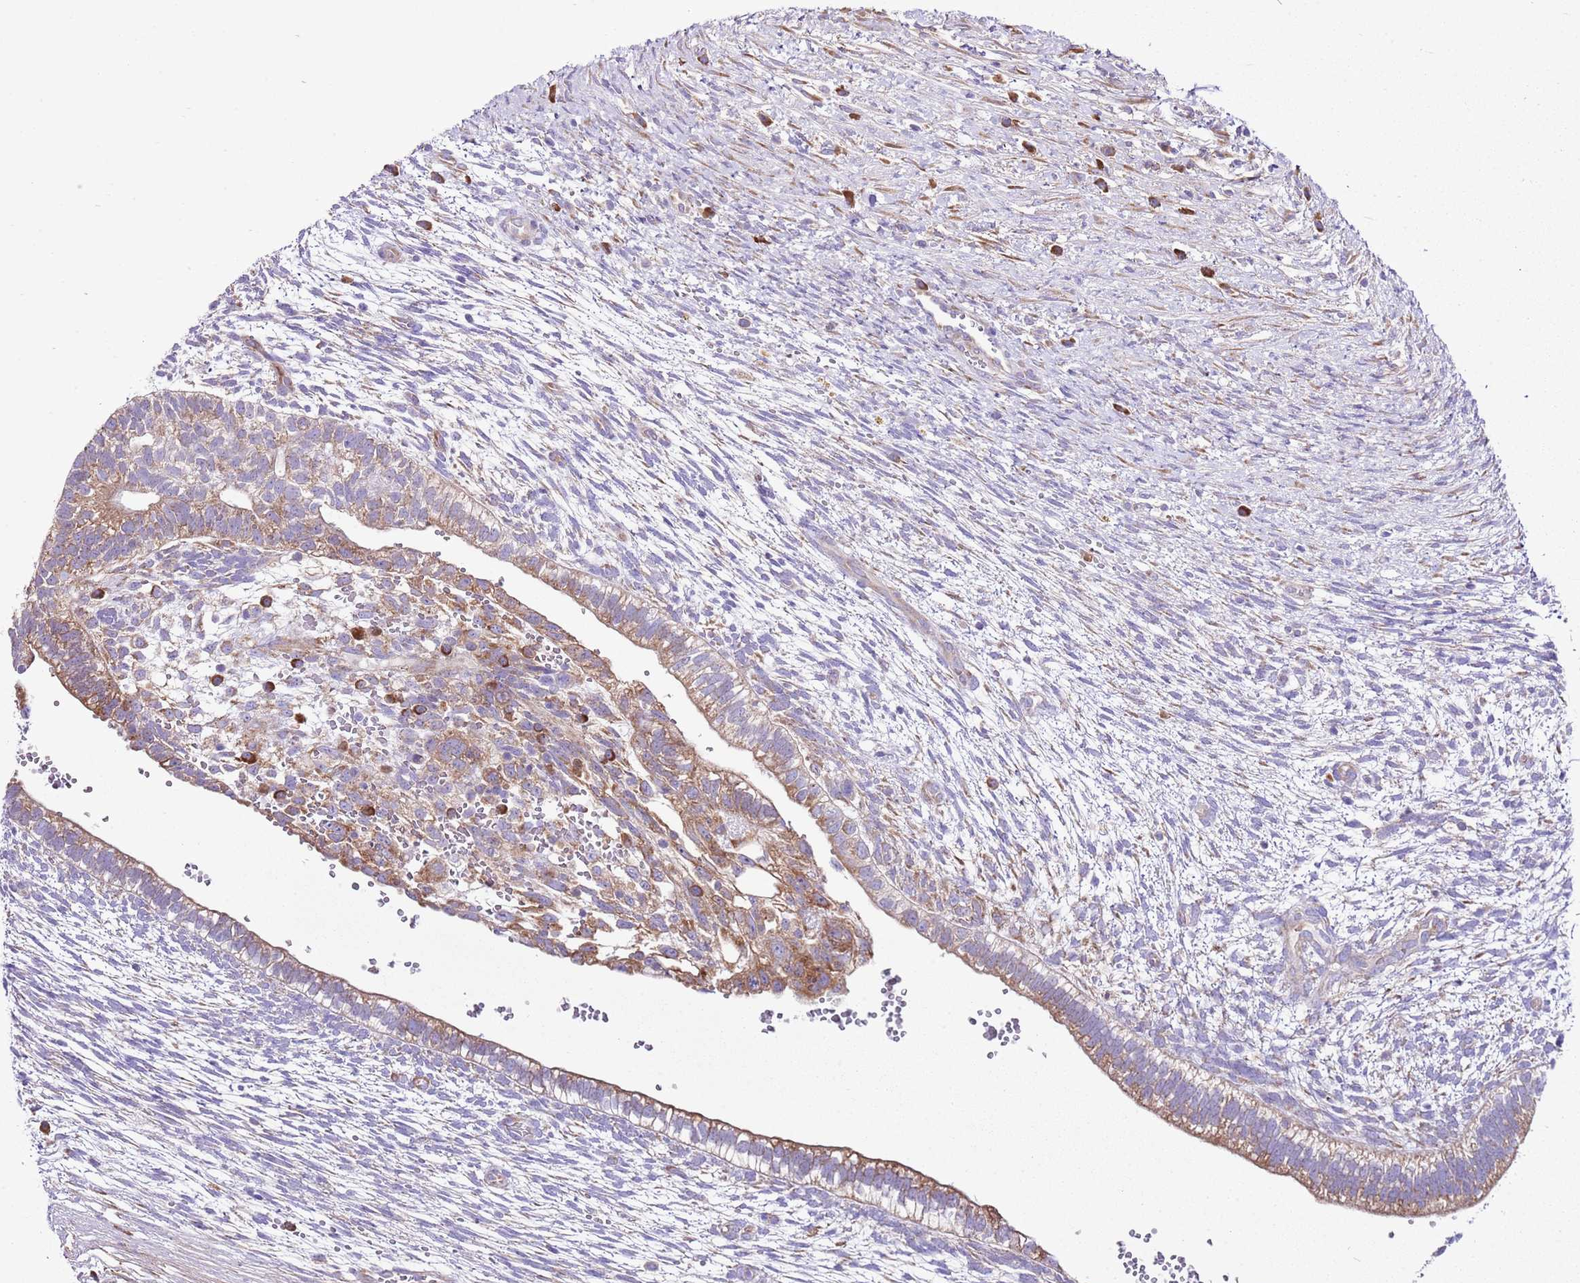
{"staining": {"intensity": "moderate", "quantity": "25%-75%", "location": "cytoplasmic/membranous"}, "tissue": "testis cancer", "cell_type": "Tumor cells", "image_type": "cancer", "snomed": [{"axis": "morphology", "description": "Normal tissue, NOS"}, {"axis": "morphology", "description": "Carcinoma, Embryonal, NOS"}, {"axis": "topography", "description": "Testis"}], "caption": "Human testis cancer stained for a protein (brown) reveals moderate cytoplasmic/membranous positive positivity in approximately 25%-75% of tumor cells.", "gene": "RPS10", "patient": {"sex": "male", "age": 32}}